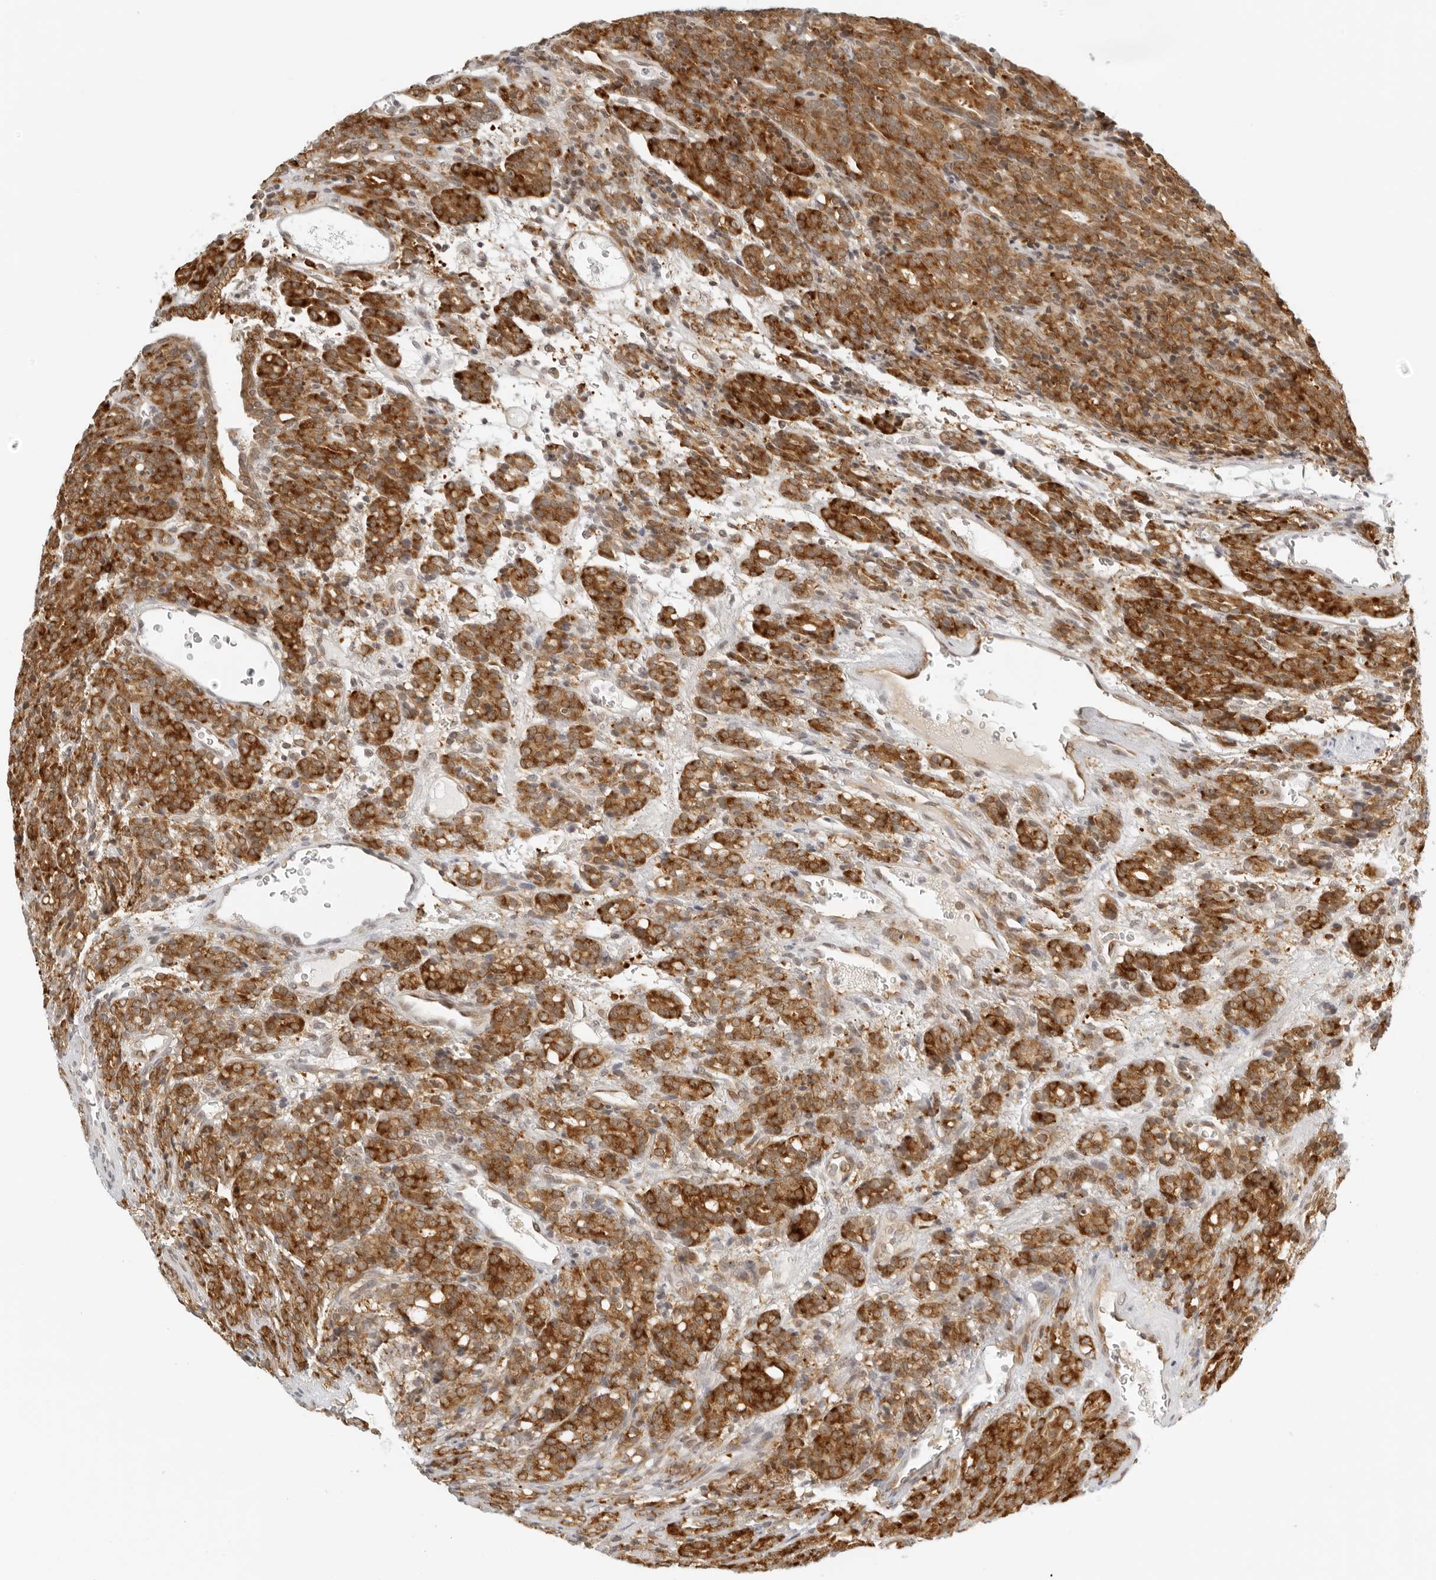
{"staining": {"intensity": "strong", "quantity": ">75%", "location": "cytoplasmic/membranous"}, "tissue": "prostate cancer", "cell_type": "Tumor cells", "image_type": "cancer", "snomed": [{"axis": "morphology", "description": "Adenocarcinoma, High grade"}, {"axis": "topography", "description": "Prostate"}], "caption": "High-power microscopy captured an IHC photomicrograph of prostate cancer (high-grade adenocarcinoma), revealing strong cytoplasmic/membranous positivity in approximately >75% of tumor cells.", "gene": "EIF4G1", "patient": {"sex": "male", "age": 62}}